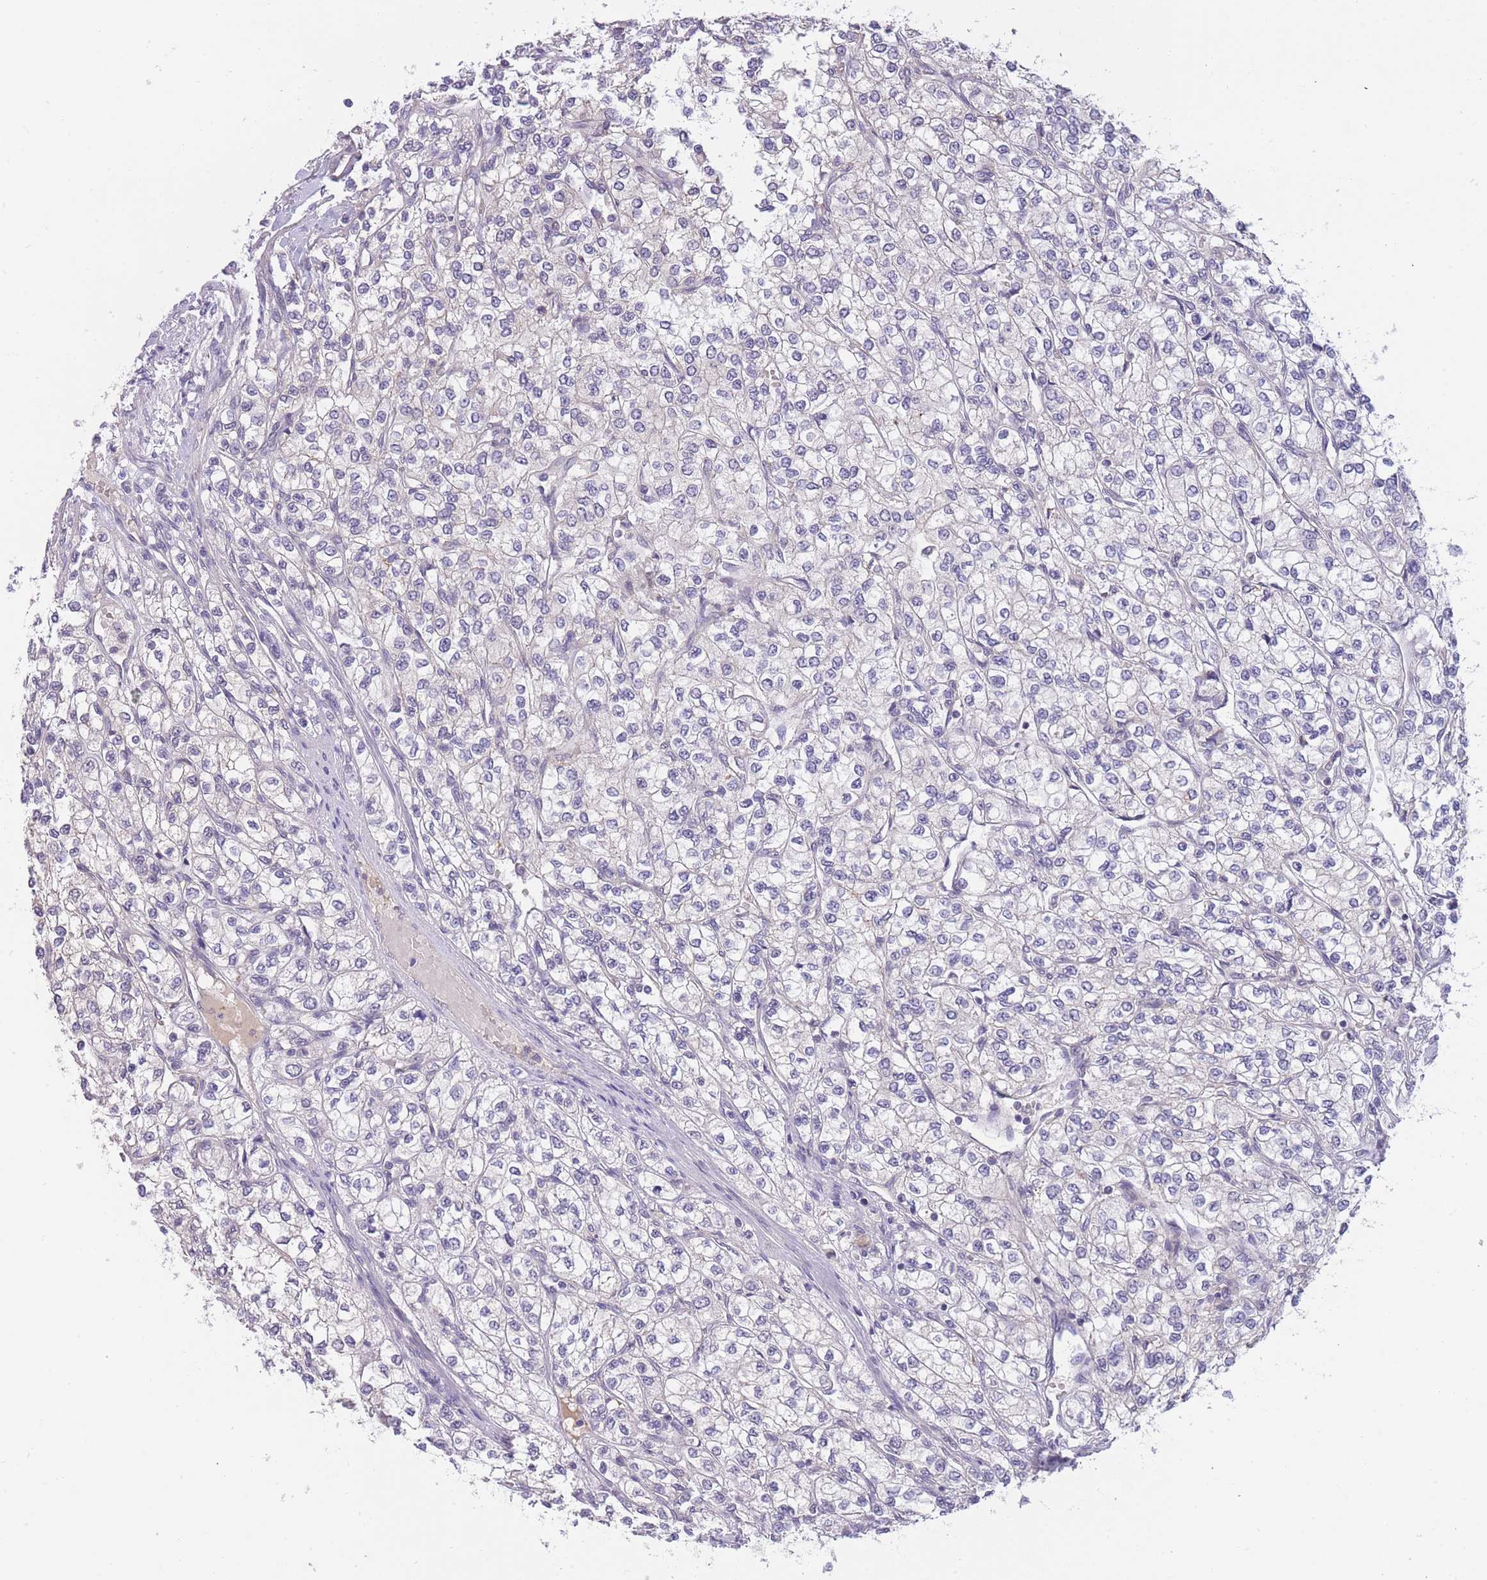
{"staining": {"intensity": "negative", "quantity": "none", "location": "none"}, "tissue": "renal cancer", "cell_type": "Tumor cells", "image_type": "cancer", "snomed": [{"axis": "morphology", "description": "Adenocarcinoma, NOS"}, {"axis": "topography", "description": "Kidney"}], "caption": "Immunohistochemistry (IHC) of renal adenocarcinoma reveals no expression in tumor cells.", "gene": "GOLGA6L25", "patient": {"sex": "male", "age": 80}}